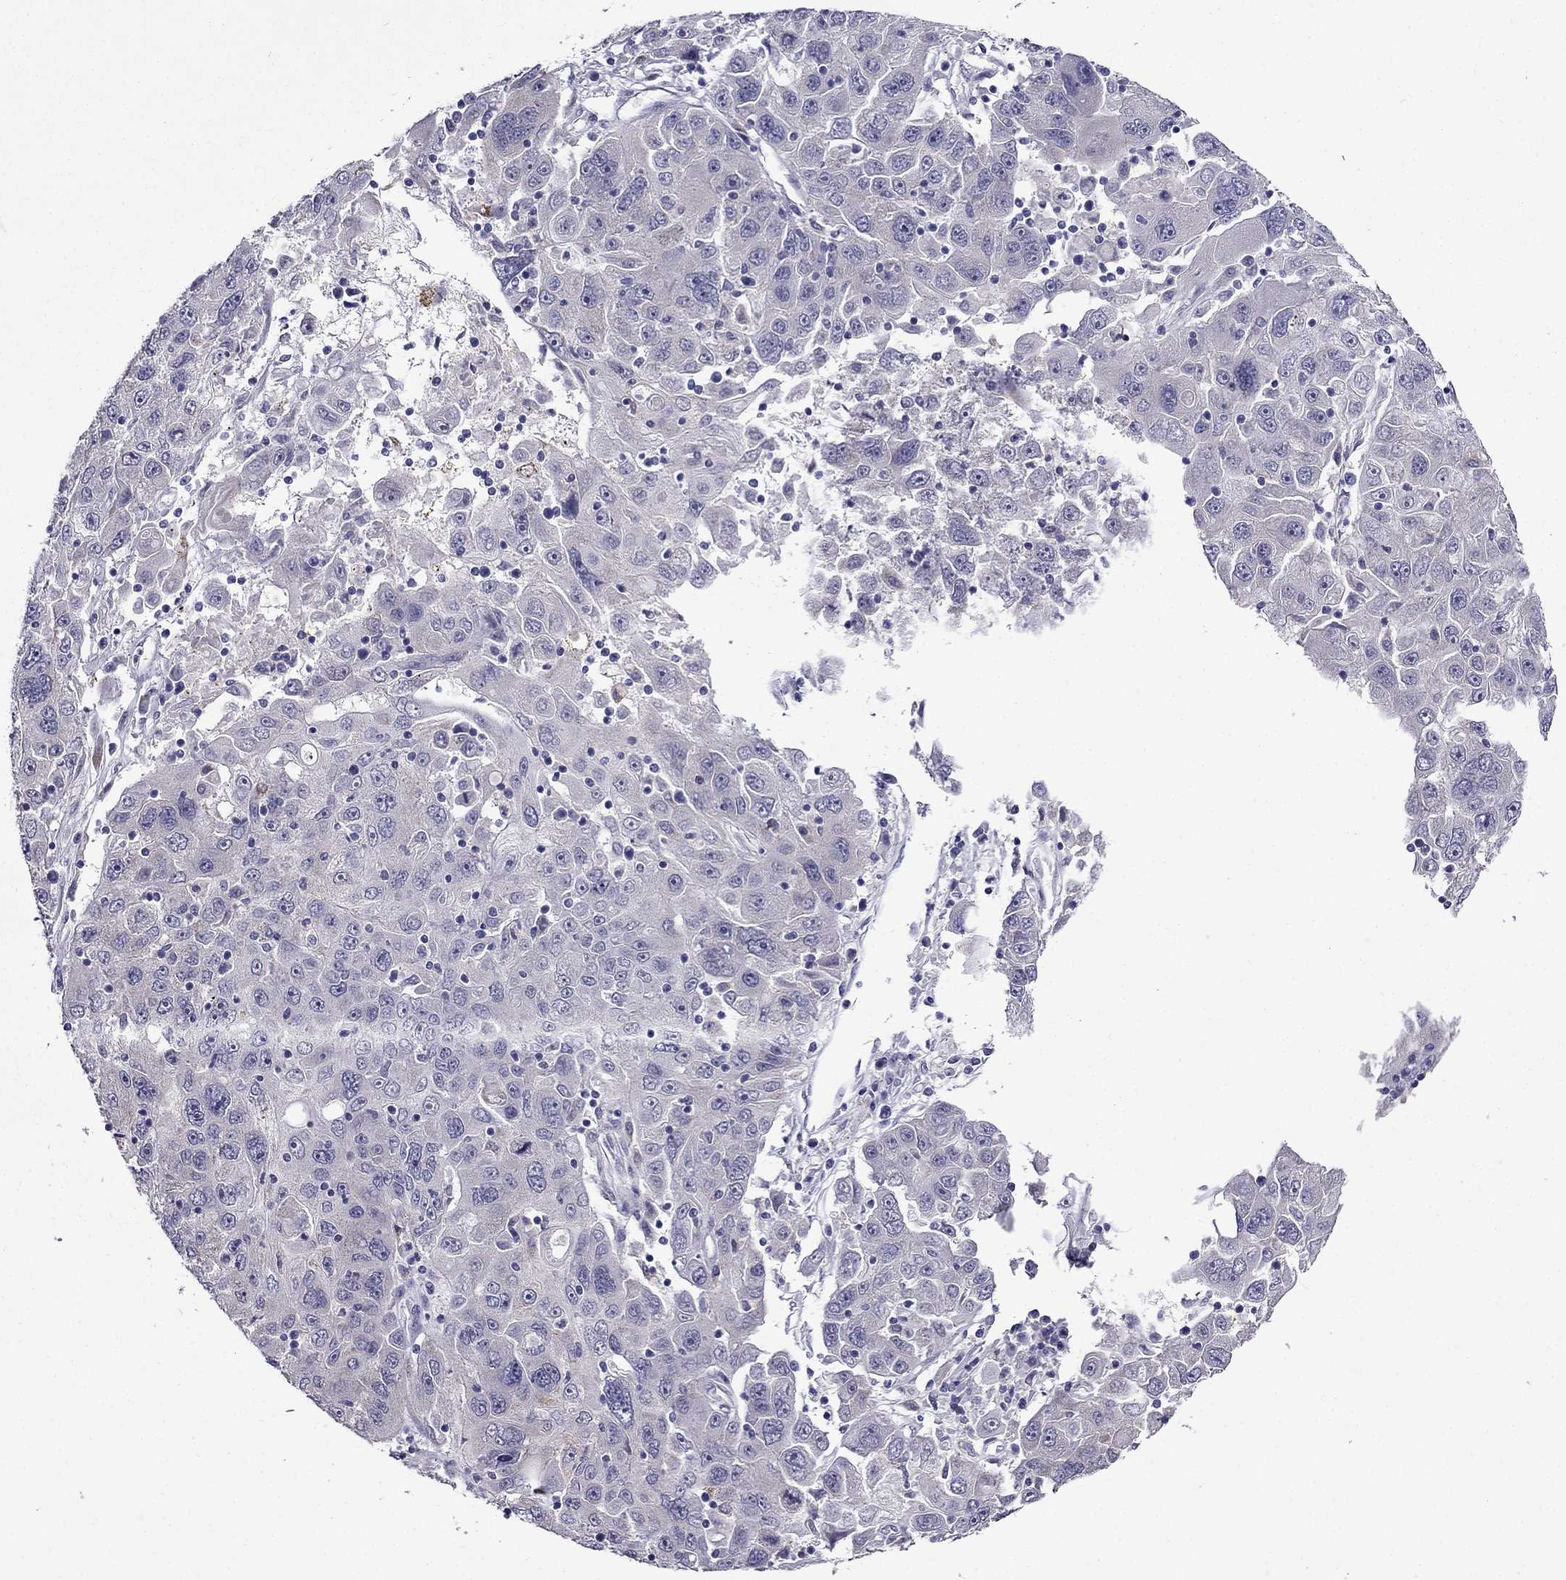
{"staining": {"intensity": "negative", "quantity": "none", "location": "none"}, "tissue": "stomach cancer", "cell_type": "Tumor cells", "image_type": "cancer", "snomed": [{"axis": "morphology", "description": "Adenocarcinoma, NOS"}, {"axis": "topography", "description": "Stomach"}], "caption": "Histopathology image shows no significant protein positivity in tumor cells of adenocarcinoma (stomach).", "gene": "PI16", "patient": {"sex": "male", "age": 56}}